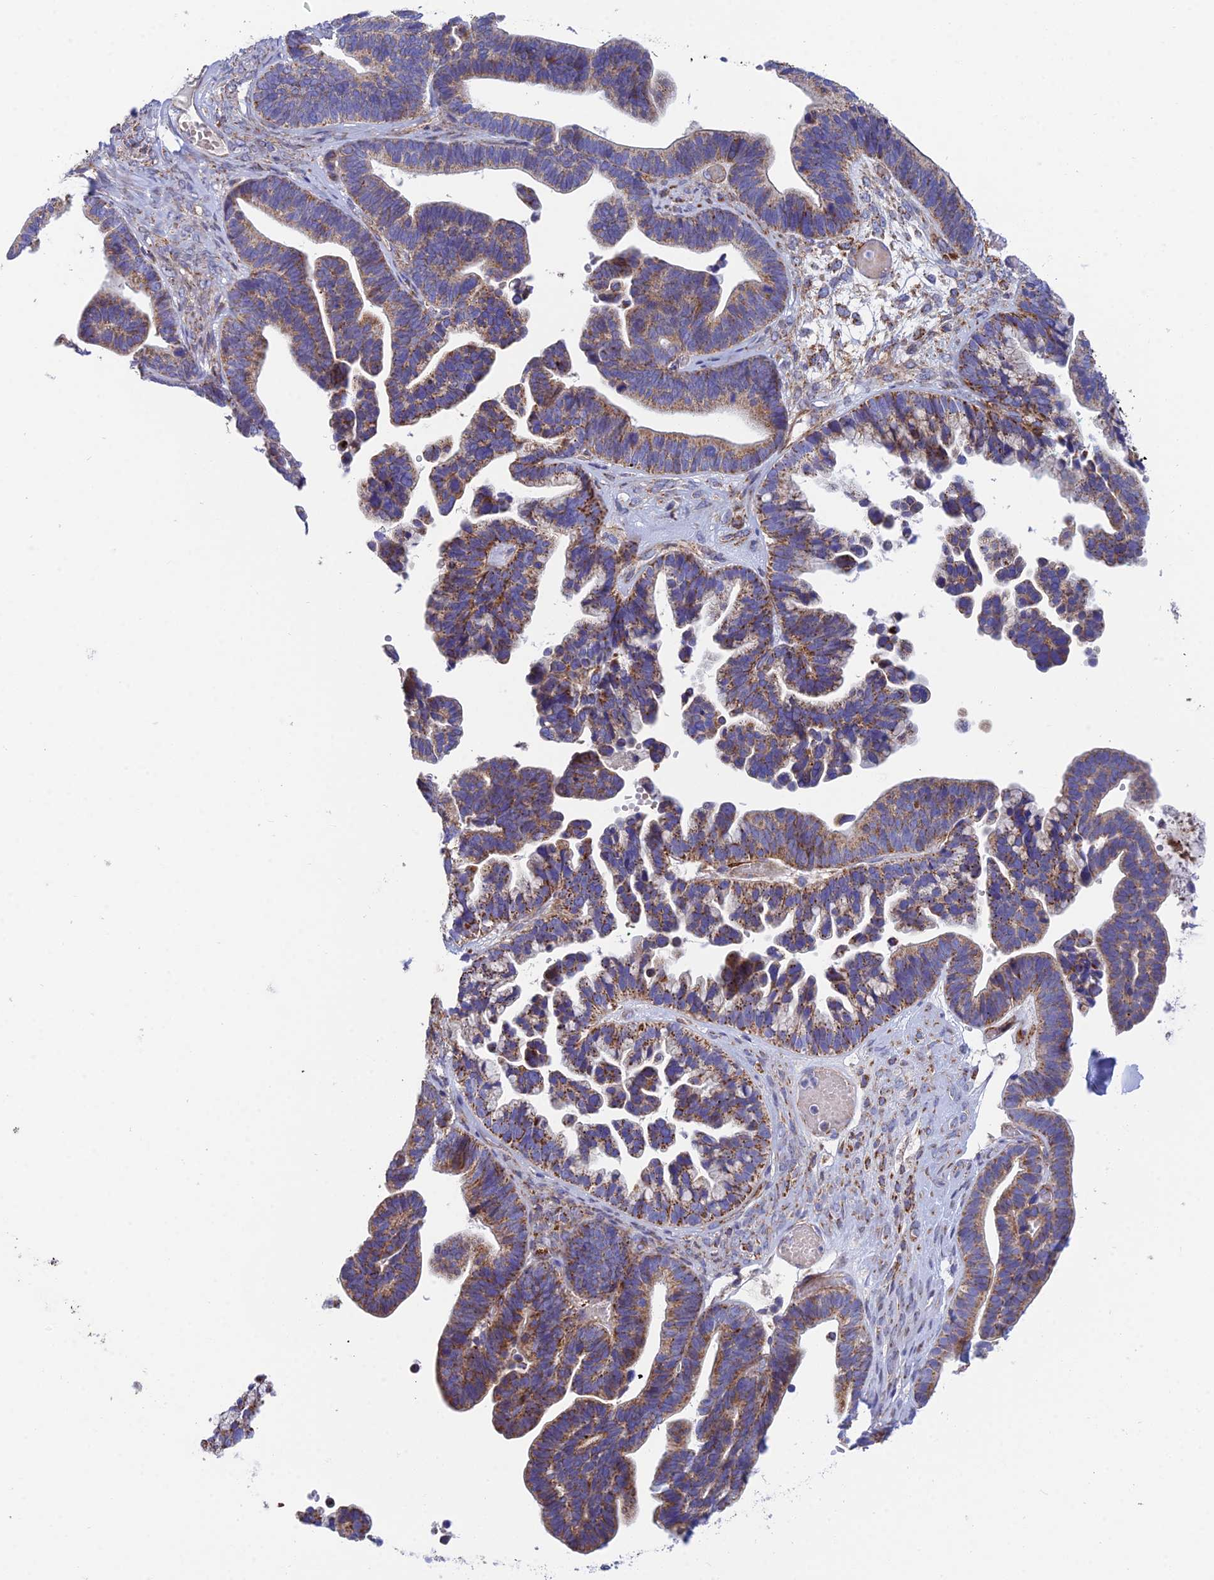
{"staining": {"intensity": "moderate", "quantity": ">75%", "location": "cytoplasmic/membranous"}, "tissue": "ovarian cancer", "cell_type": "Tumor cells", "image_type": "cancer", "snomed": [{"axis": "morphology", "description": "Cystadenocarcinoma, serous, NOS"}, {"axis": "topography", "description": "Ovary"}], "caption": "Brown immunohistochemical staining in ovarian serous cystadenocarcinoma reveals moderate cytoplasmic/membranous positivity in about >75% of tumor cells. (DAB (3,3'-diaminobenzidine) = brown stain, brightfield microscopy at high magnification).", "gene": "CSPG4", "patient": {"sex": "female", "age": 56}}